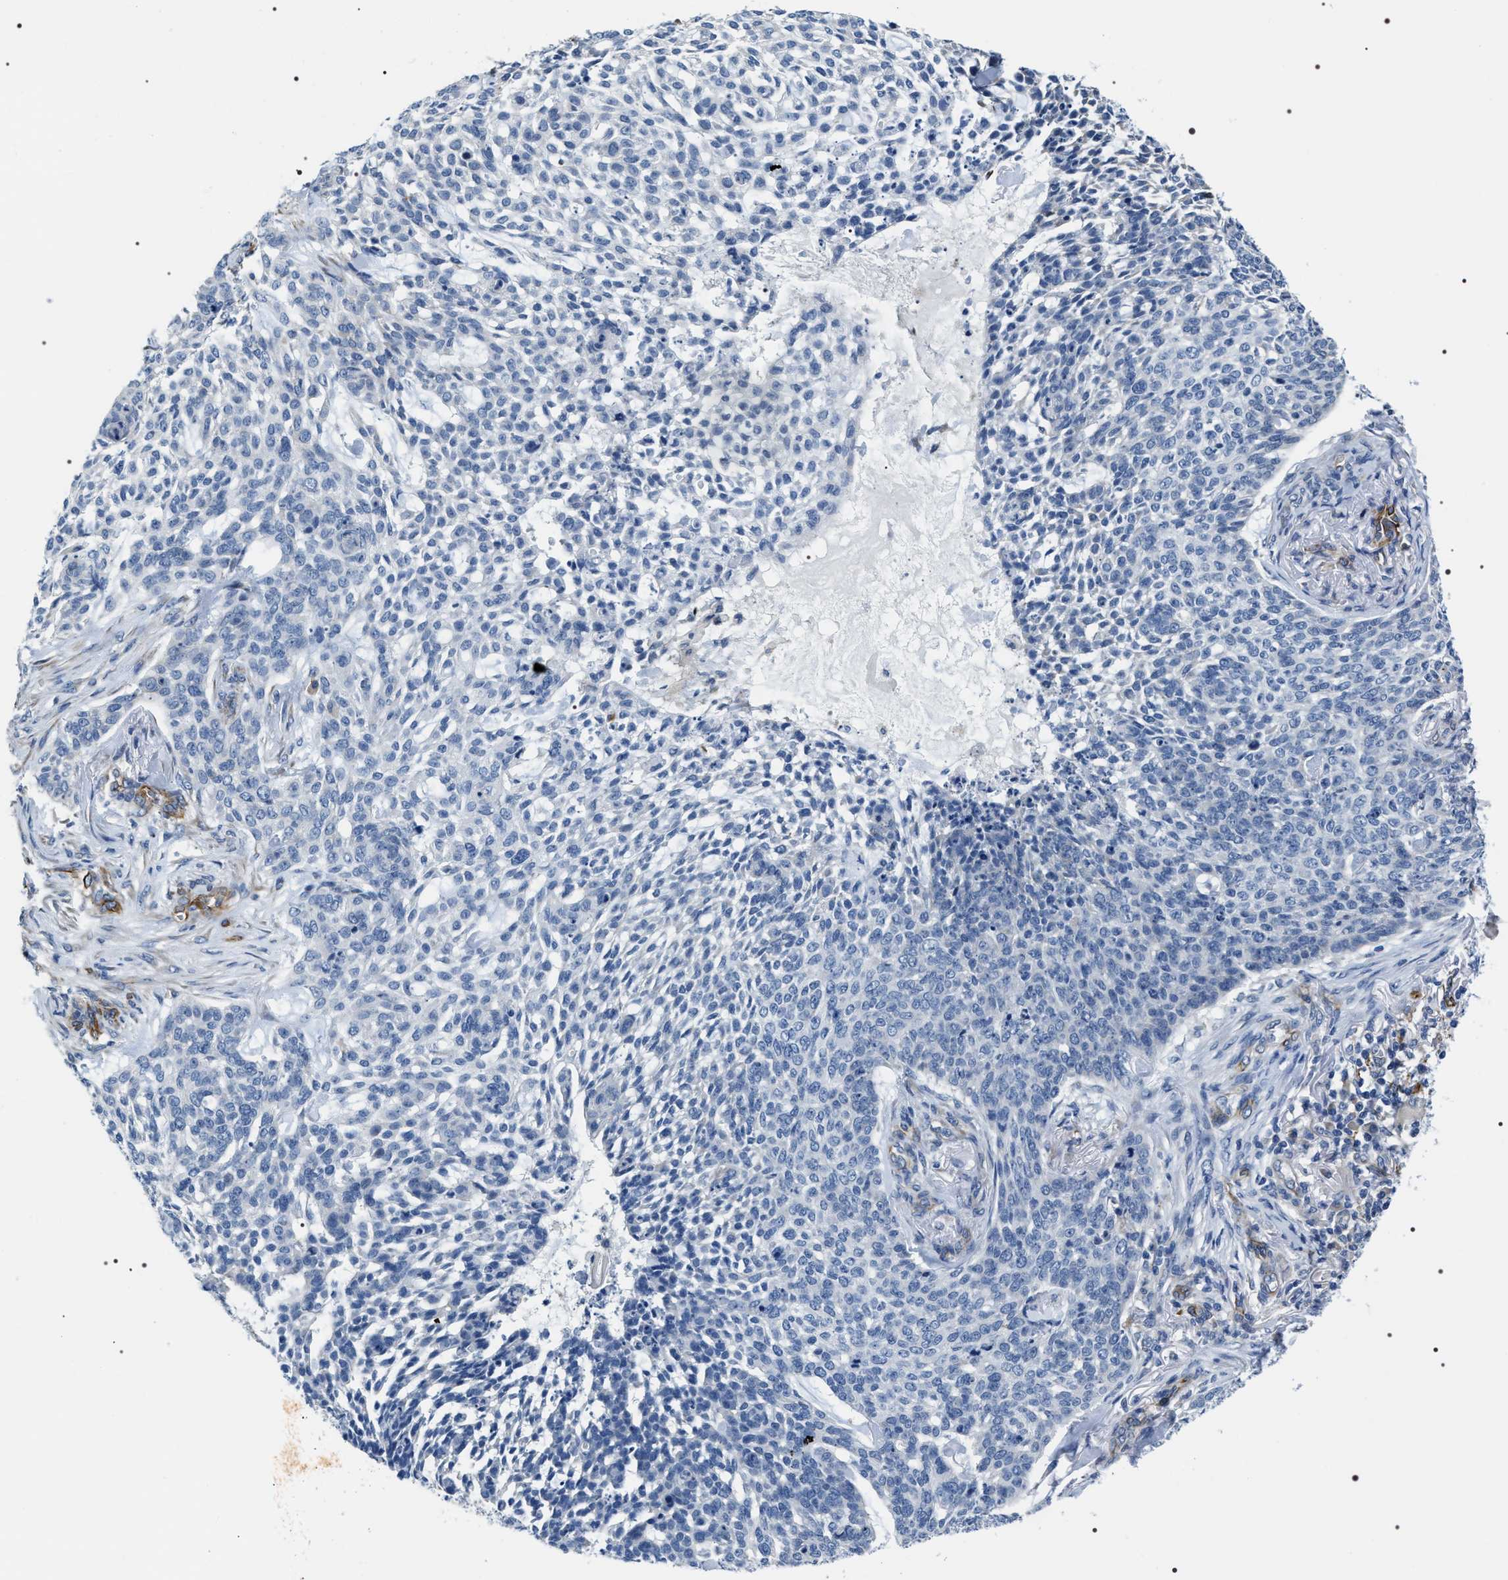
{"staining": {"intensity": "negative", "quantity": "none", "location": "none"}, "tissue": "skin cancer", "cell_type": "Tumor cells", "image_type": "cancer", "snomed": [{"axis": "morphology", "description": "Basal cell carcinoma"}, {"axis": "topography", "description": "Skin"}], "caption": "This is an immunohistochemistry (IHC) micrograph of human skin cancer. There is no staining in tumor cells.", "gene": "PKD1L1", "patient": {"sex": "female", "age": 64}}